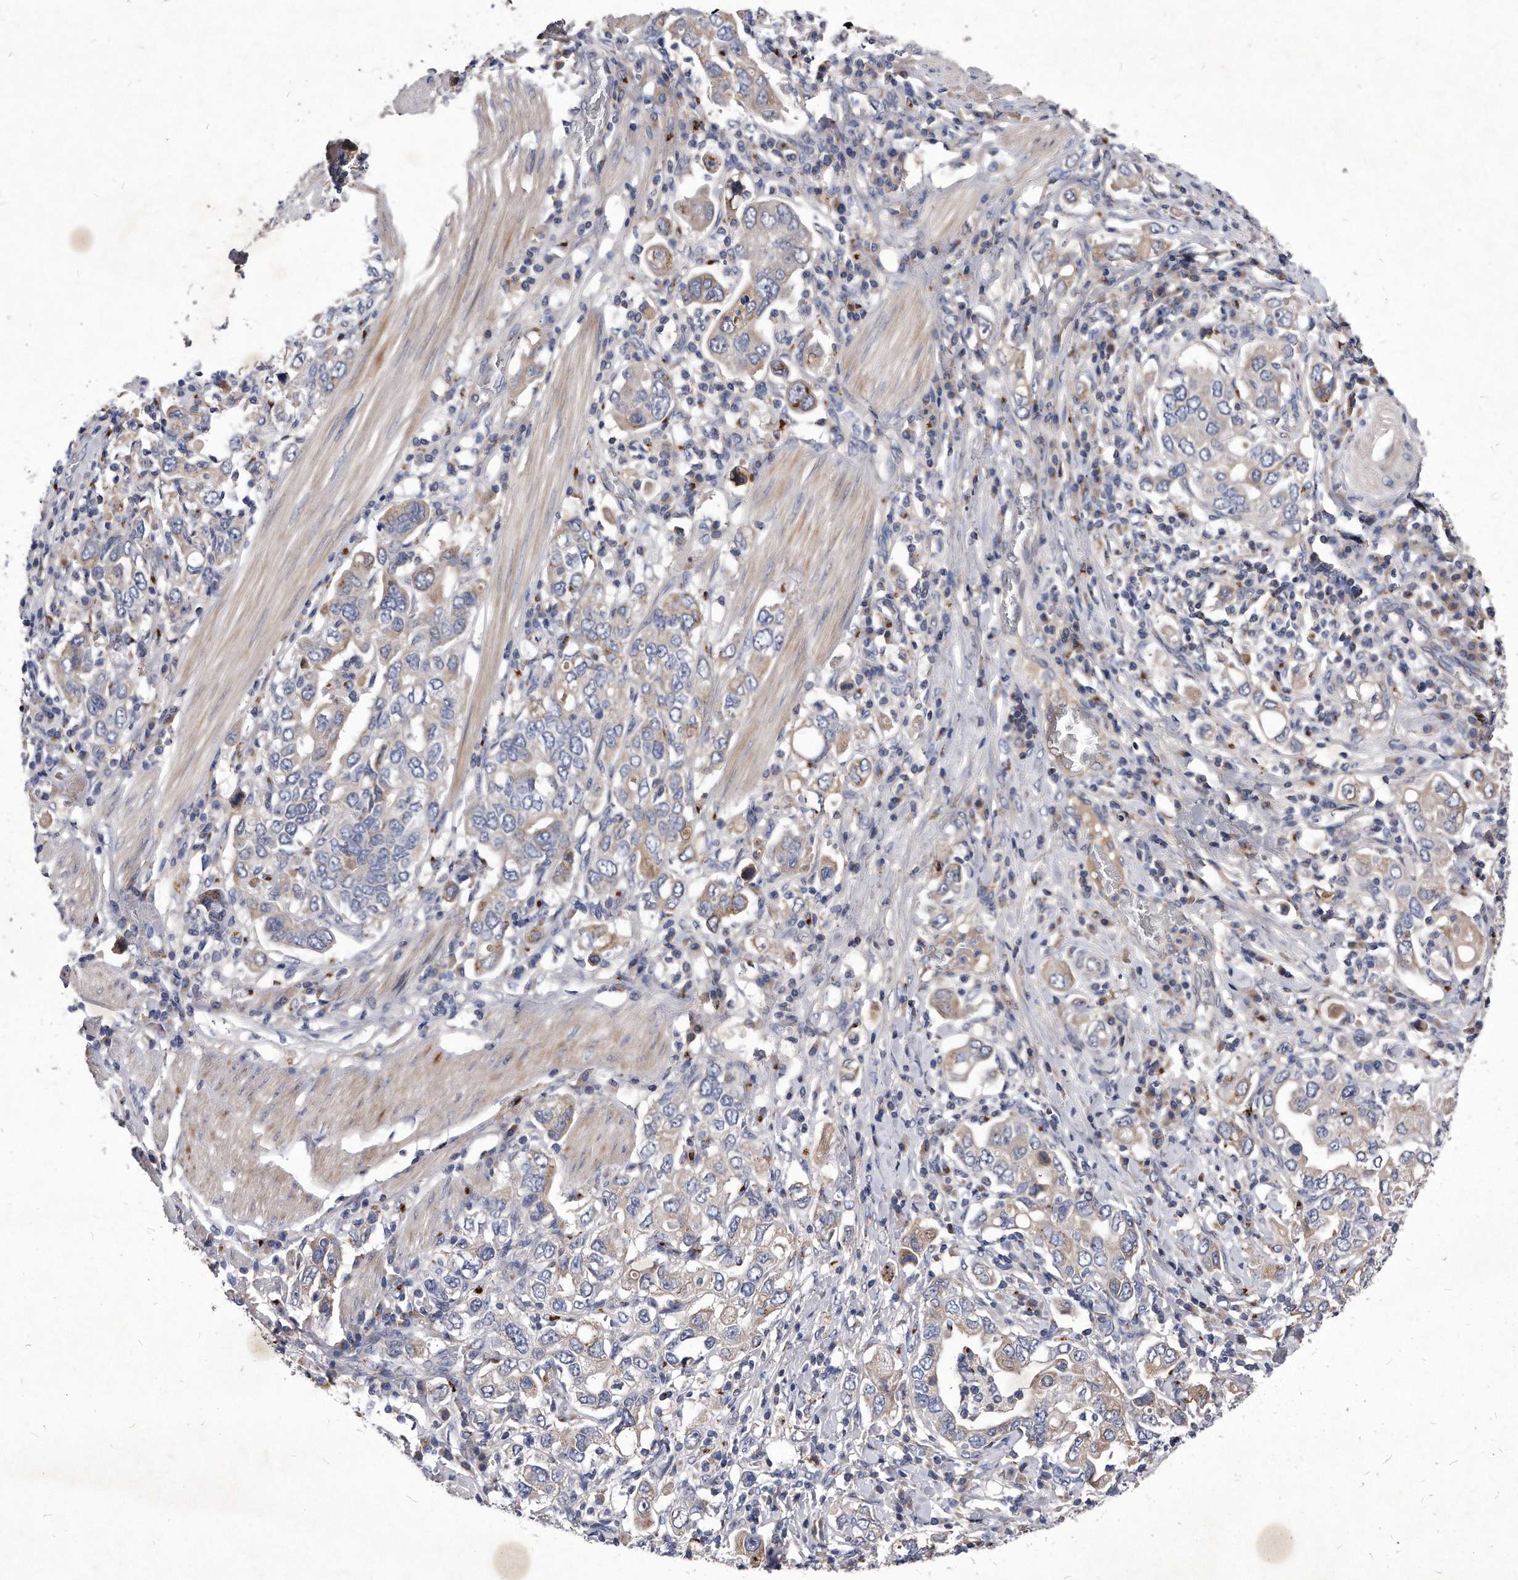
{"staining": {"intensity": "weak", "quantity": "25%-75%", "location": "cytoplasmic/membranous"}, "tissue": "stomach cancer", "cell_type": "Tumor cells", "image_type": "cancer", "snomed": [{"axis": "morphology", "description": "Adenocarcinoma, NOS"}, {"axis": "topography", "description": "Stomach, upper"}], "caption": "This image demonstrates immunohistochemistry (IHC) staining of human adenocarcinoma (stomach), with low weak cytoplasmic/membranous staining in about 25%-75% of tumor cells.", "gene": "MGAT4A", "patient": {"sex": "male", "age": 62}}